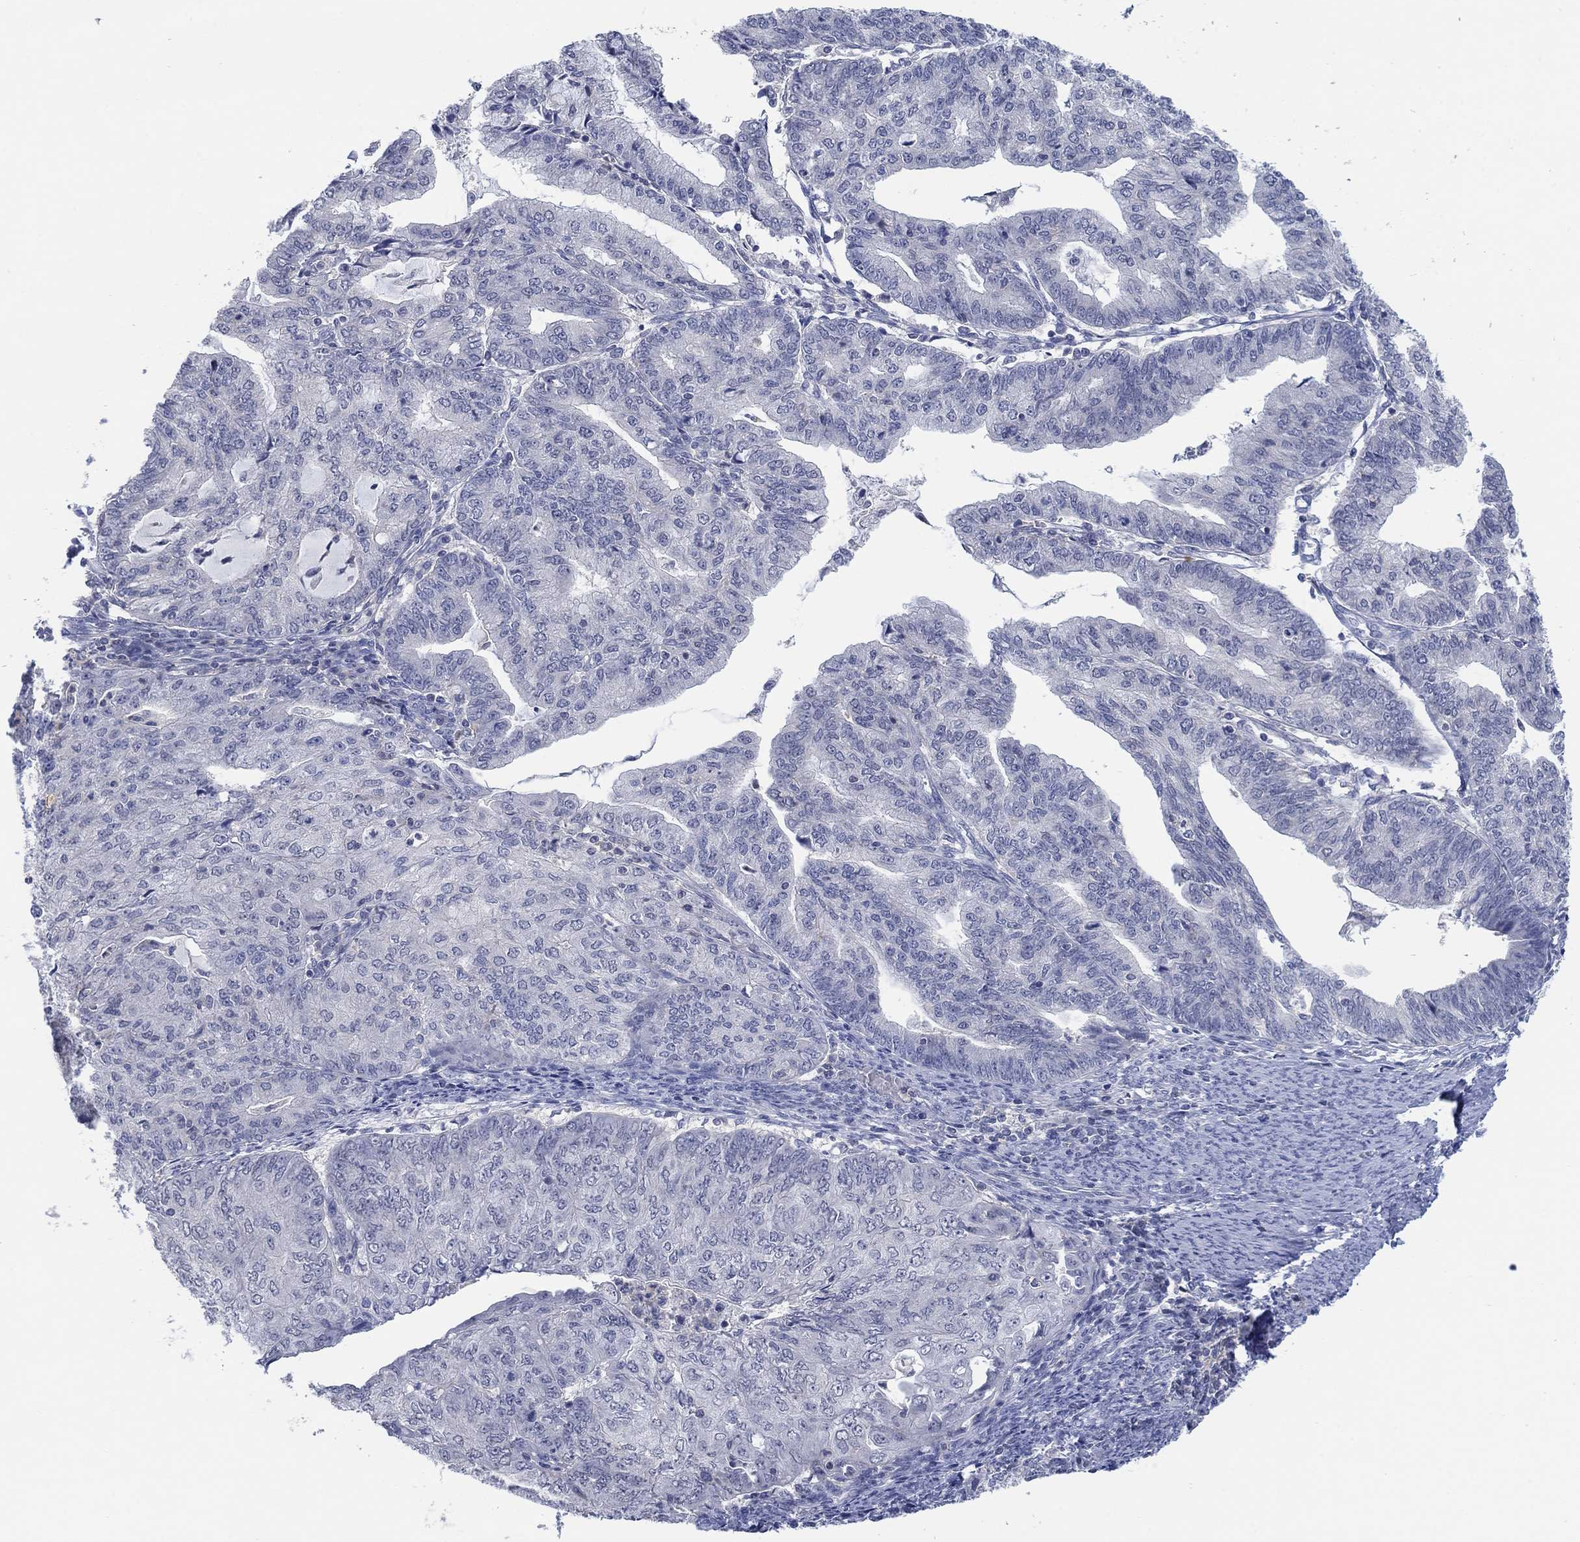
{"staining": {"intensity": "negative", "quantity": "none", "location": "none"}, "tissue": "endometrial cancer", "cell_type": "Tumor cells", "image_type": "cancer", "snomed": [{"axis": "morphology", "description": "Adenocarcinoma, NOS"}, {"axis": "topography", "description": "Endometrium"}], "caption": "An IHC photomicrograph of endometrial cancer is shown. There is no staining in tumor cells of endometrial cancer.", "gene": "FER1L6", "patient": {"sex": "female", "age": 82}}